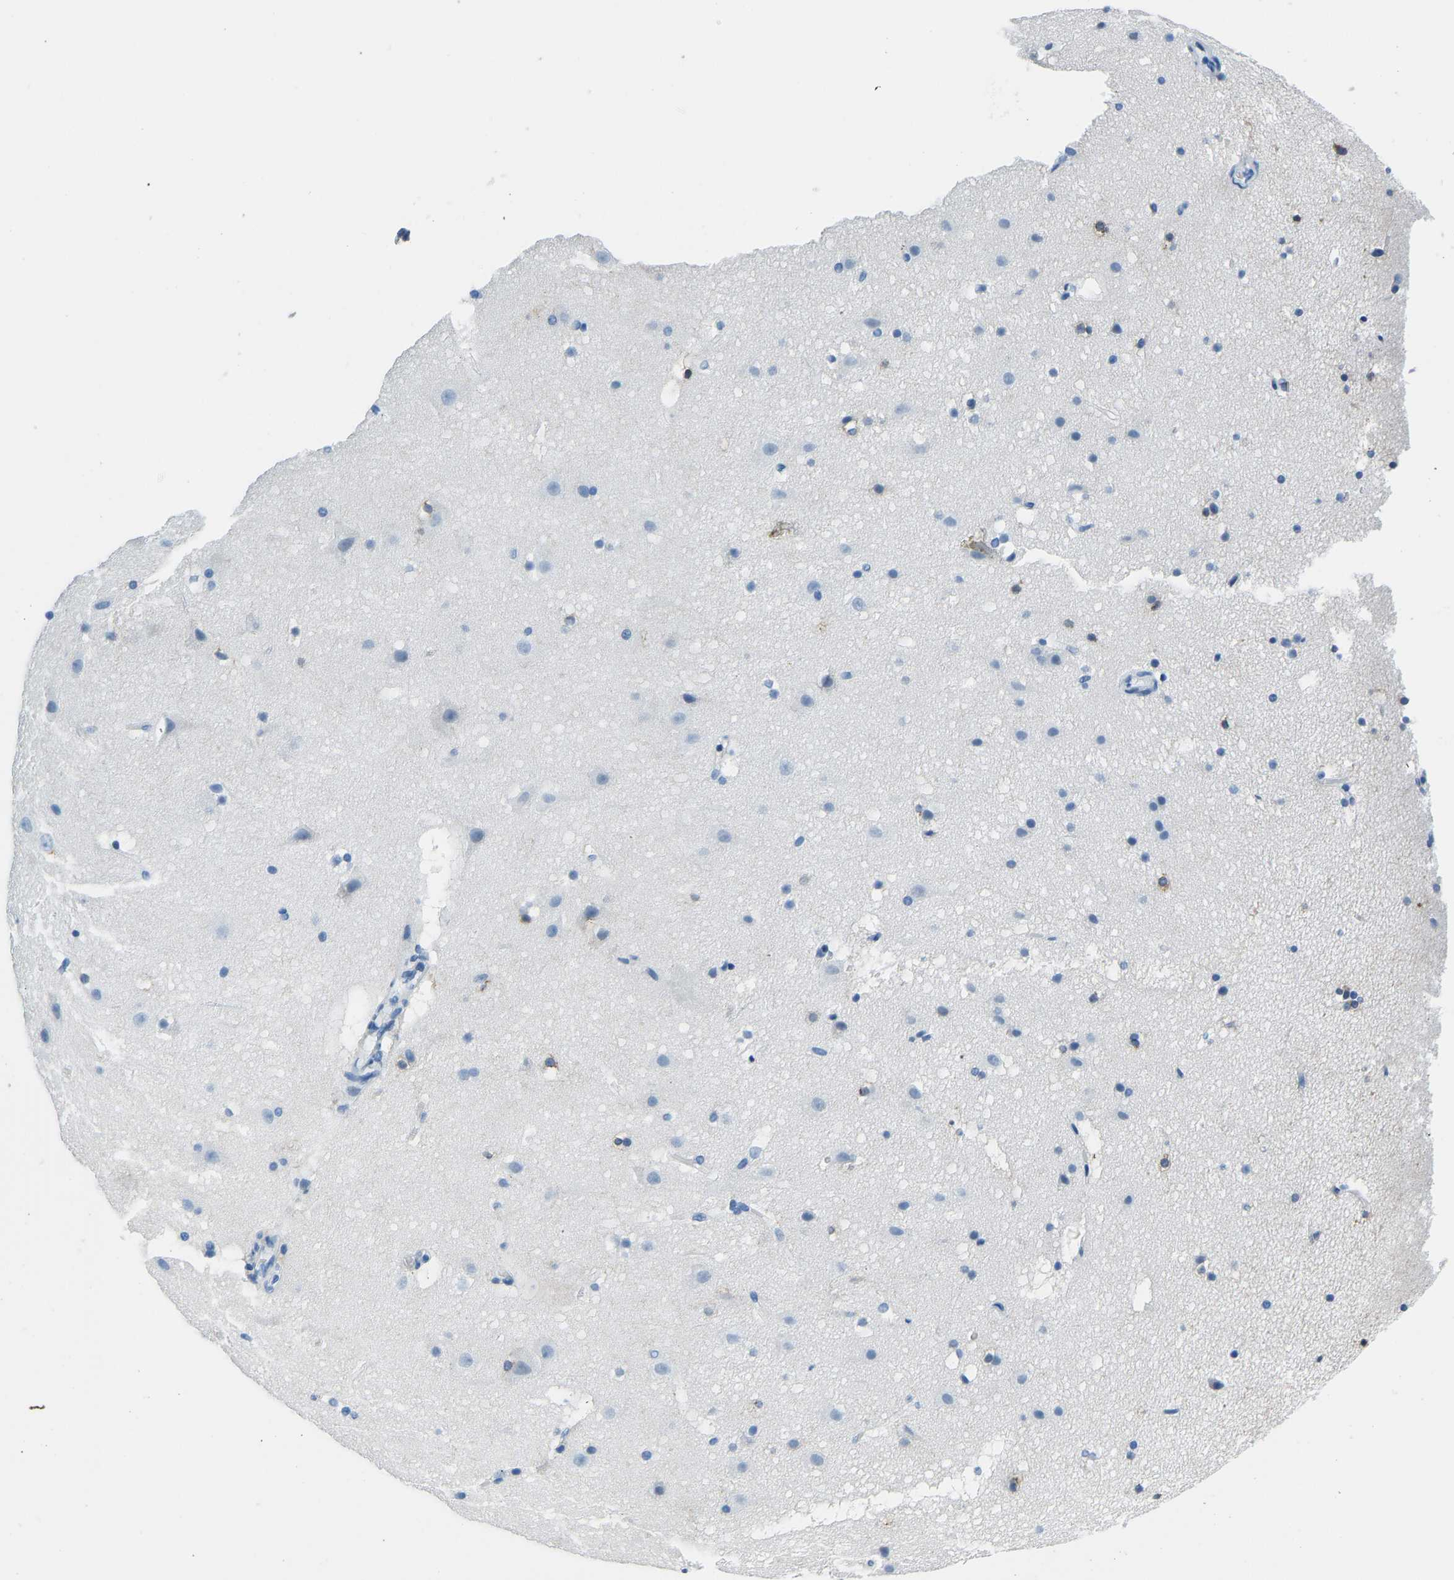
{"staining": {"intensity": "negative", "quantity": "none", "location": "none"}, "tissue": "cerebral cortex", "cell_type": "Endothelial cells", "image_type": "normal", "snomed": [{"axis": "morphology", "description": "Normal tissue, NOS"}, {"axis": "topography", "description": "Cerebral cortex"}], "caption": "High magnification brightfield microscopy of benign cerebral cortex stained with DAB (3,3'-diaminobenzidine) (brown) and counterstained with hematoxylin (blue): endothelial cells show no significant staining. Brightfield microscopy of immunohistochemistry stained with DAB (3,3'-diaminobenzidine) (brown) and hematoxylin (blue), captured at high magnification.", "gene": "SERPINB3", "patient": {"sex": "male", "age": 45}}